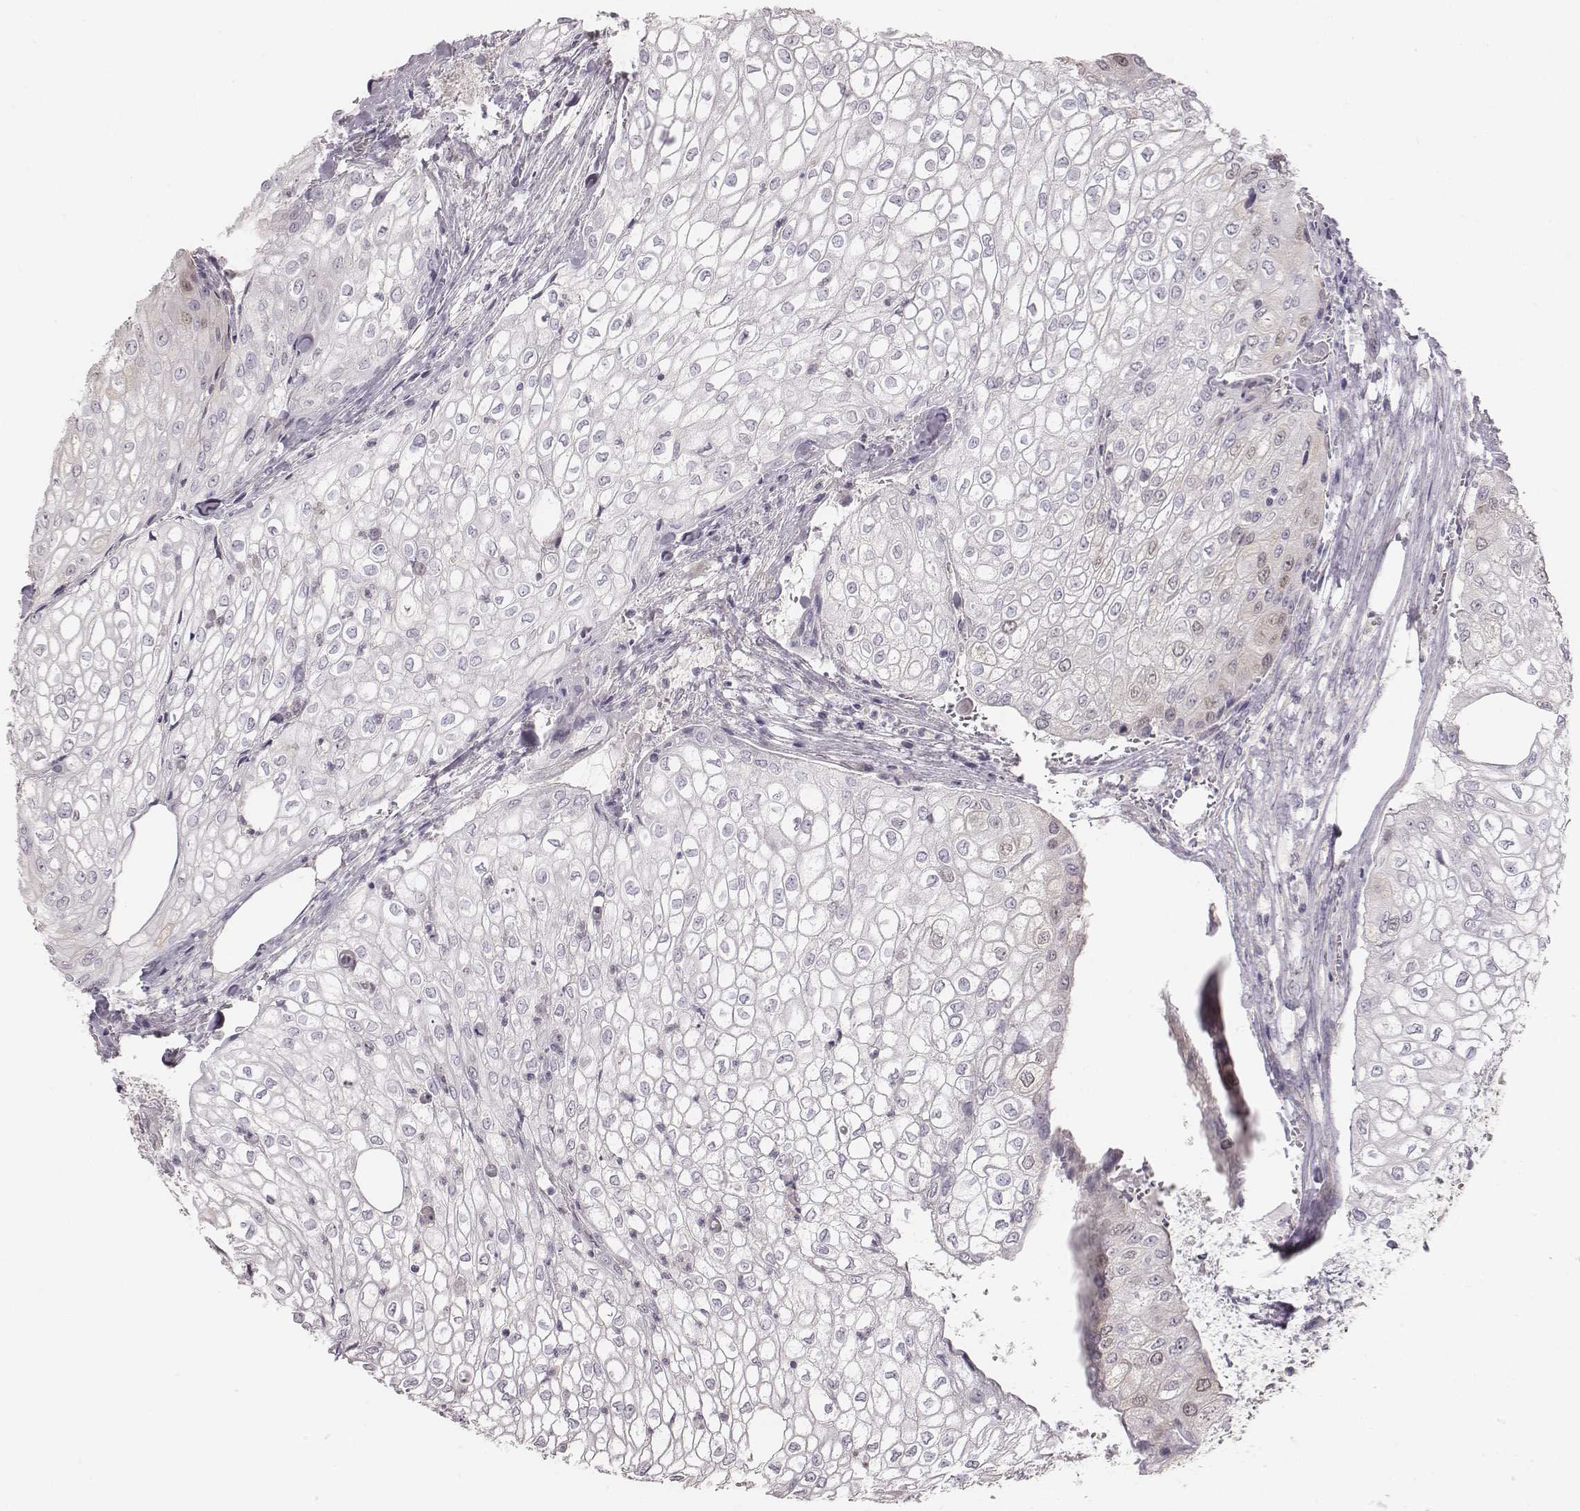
{"staining": {"intensity": "negative", "quantity": "none", "location": "none"}, "tissue": "urothelial cancer", "cell_type": "Tumor cells", "image_type": "cancer", "snomed": [{"axis": "morphology", "description": "Urothelial carcinoma, High grade"}, {"axis": "topography", "description": "Urinary bladder"}], "caption": "The image demonstrates no significant positivity in tumor cells of urothelial carcinoma (high-grade).", "gene": "PBK", "patient": {"sex": "male", "age": 62}}